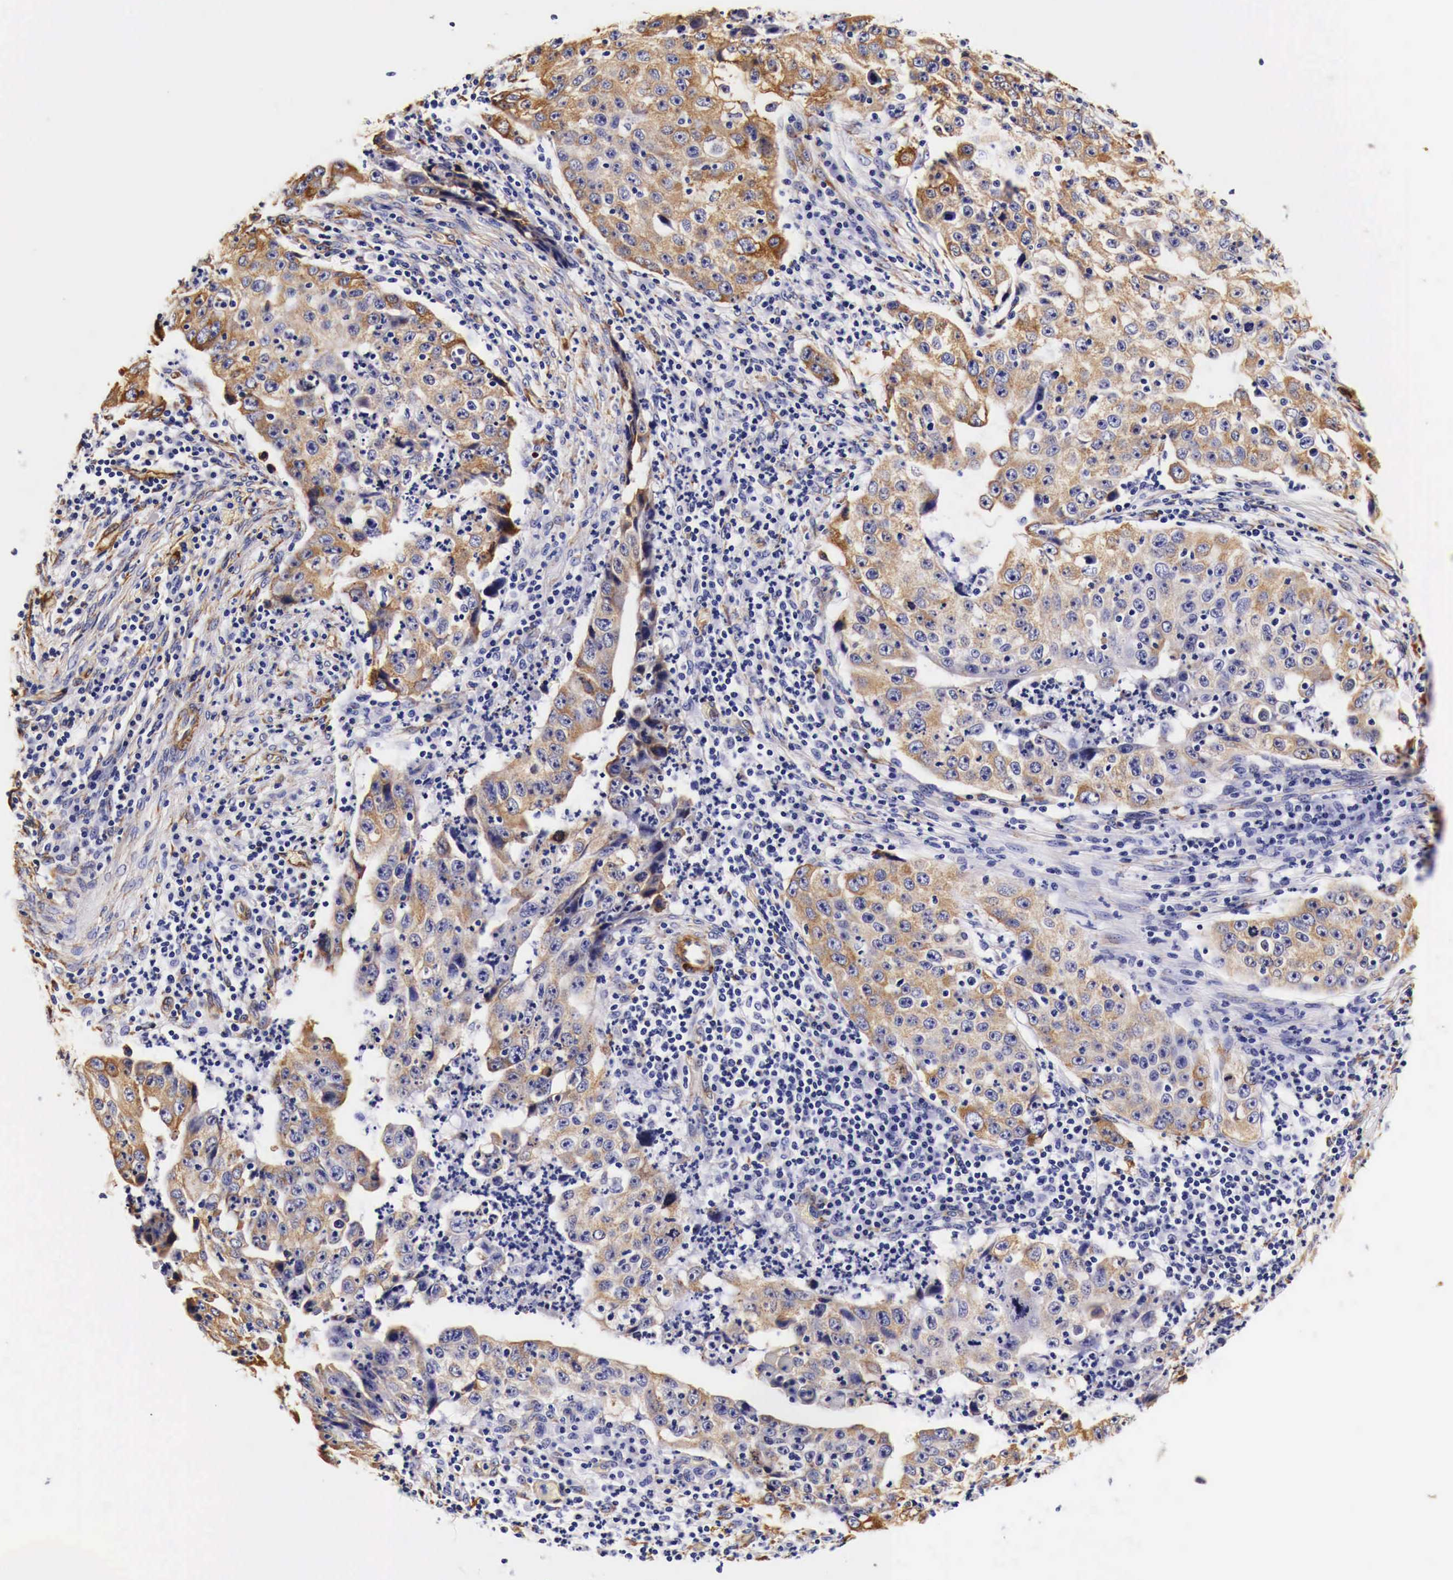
{"staining": {"intensity": "weak", "quantity": "25%-75%", "location": "cytoplasmic/membranous"}, "tissue": "lung cancer", "cell_type": "Tumor cells", "image_type": "cancer", "snomed": [{"axis": "morphology", "description": "Squamous cell carcinoma, NOS"}, {"axis": "topography", "description": "Lung"}], "caption": "Tumor cells reveal low levels of weak cytoplasmic/membranous expression in about 25%-75% of cells in squamous cell carcinoma (lung). (DAB IHC, brown staining for protein, blue staining for nuclei).", "gene": "LAMB2", "patient": {"sex": "male", "age": 64}}